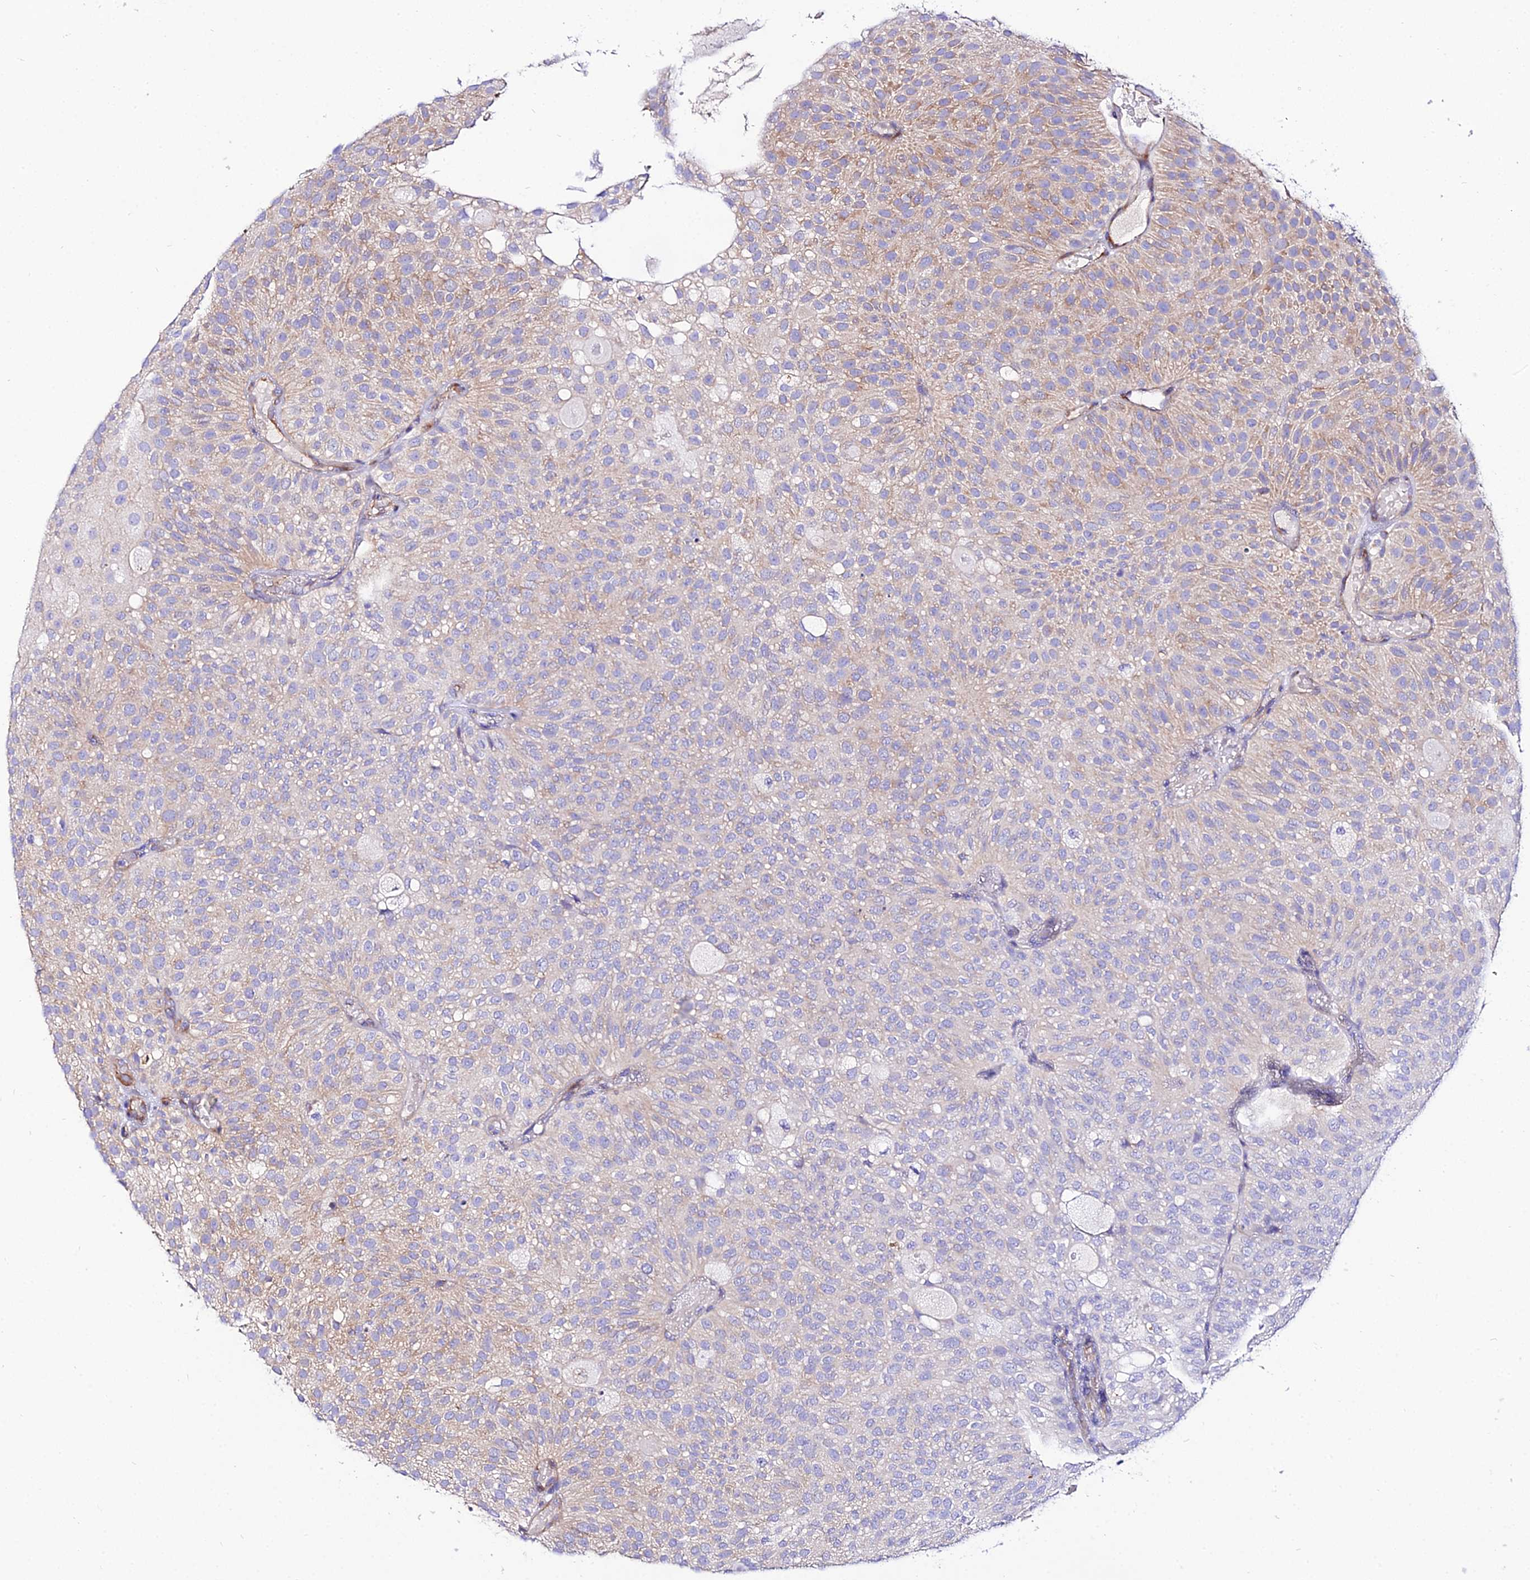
{"staining": {"intensity": "negative", "quantity": "none", "location": "none"}, "tissue": "urothelial cancer", "cell_type": "Tumor cells", "image_type": "cancer", "snomed": [{"axis": "morphology", "description": "Urothelial carcinoma, Low grade"}, {"axis": "topography", "description": "Urinary bladder"}], "caption": "Tumor cells are negative for brown protein staining in urothelial cancer.", "gene": "TUBA3D", "patient": {"sex": "male", "age": 78}}